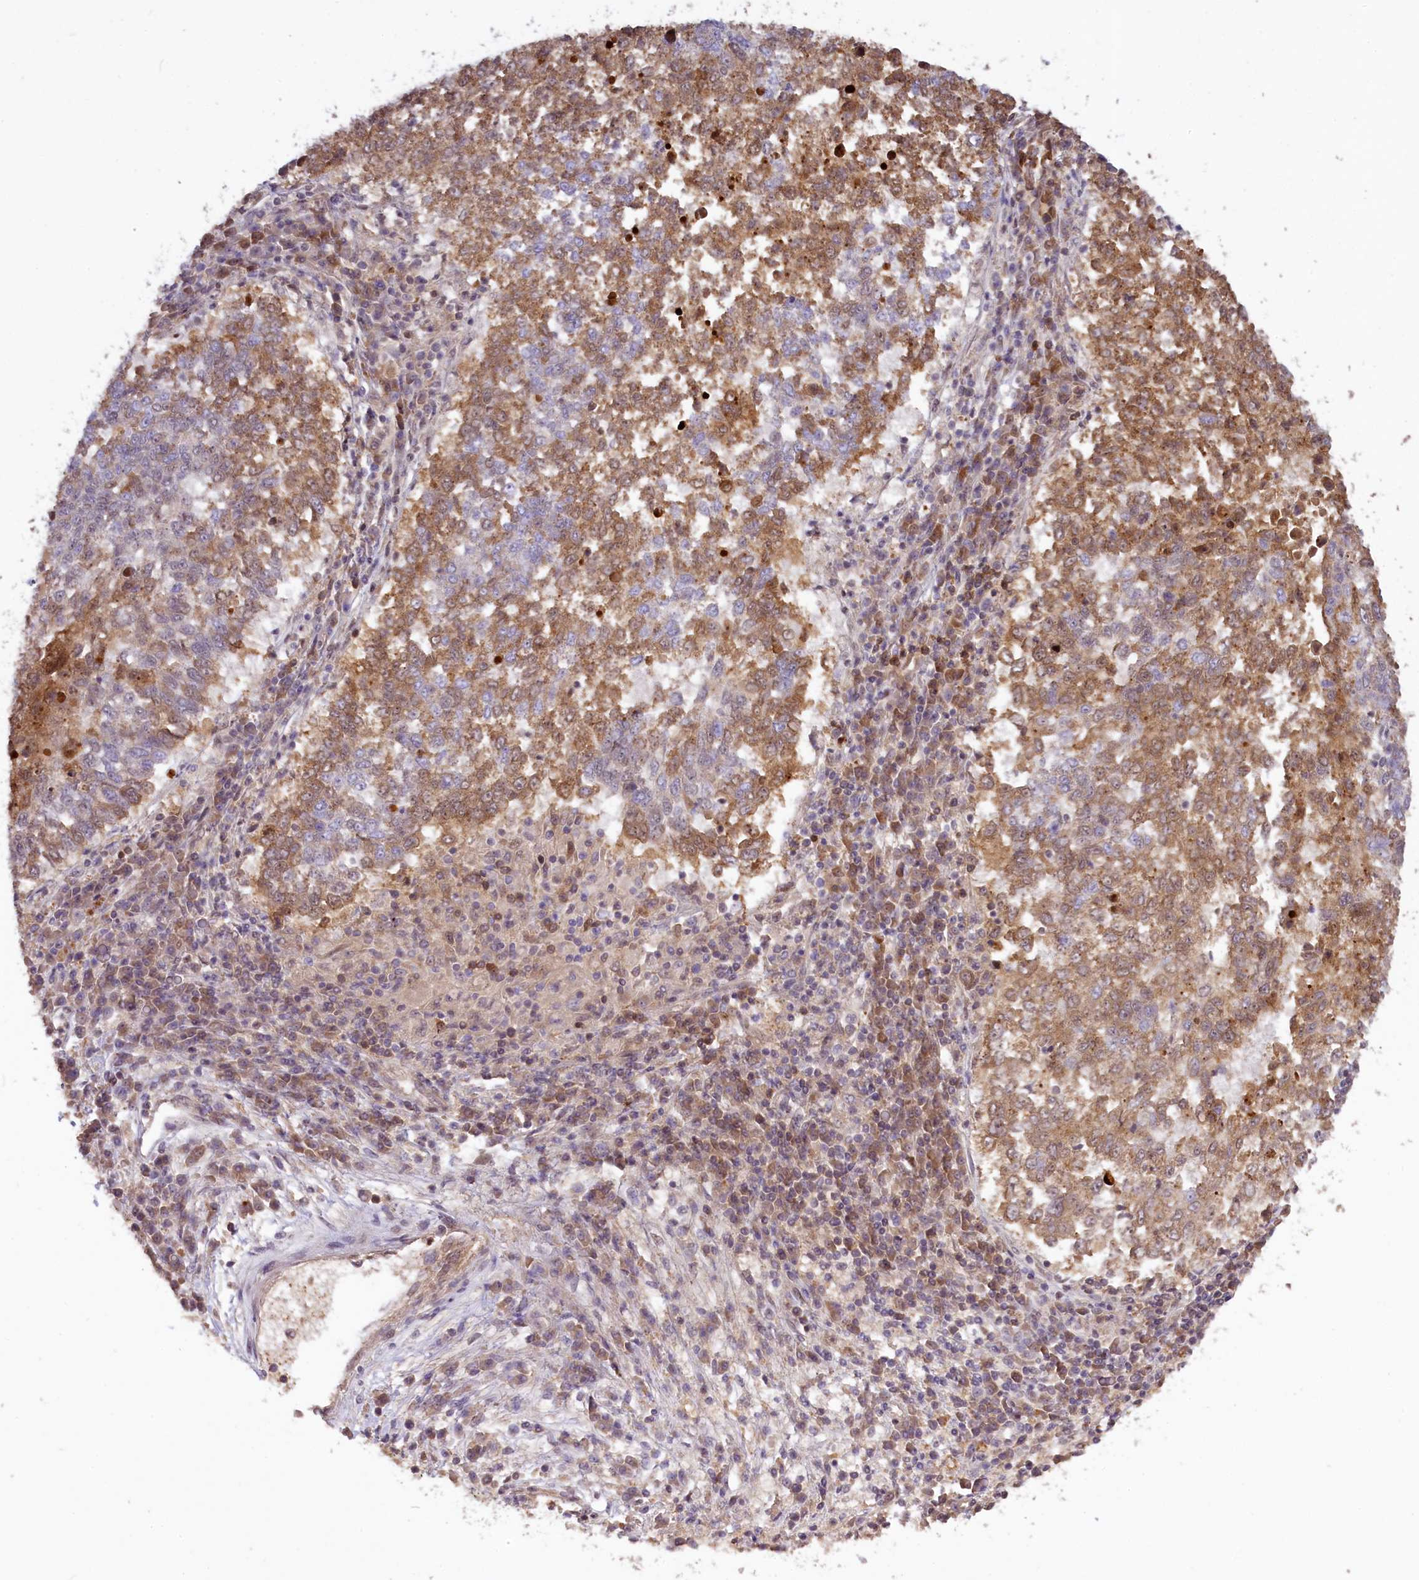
{"staining": {"intensity": "moderate", "quantity": "25%-75%", "location": "cytoplasmic/membranous,nuclear"}, "tissue": "lung cancer", "cell_type": "Tumor cells", "image_type": "cancer", "snomed": [{"axis": "morphology", "description": "Squamous cell carcinoma, NOS"}, {"axis": "topography", "description": "Lung"}], "caption": "Lung cancer stained for a protein (brown) shows moderate cytoplasmic/membranous and nuclear positive positivity in approximately 25%-75% of tumor cells.", "gene": "FUZ", "patient": {"sex": "male", "age": 73}}